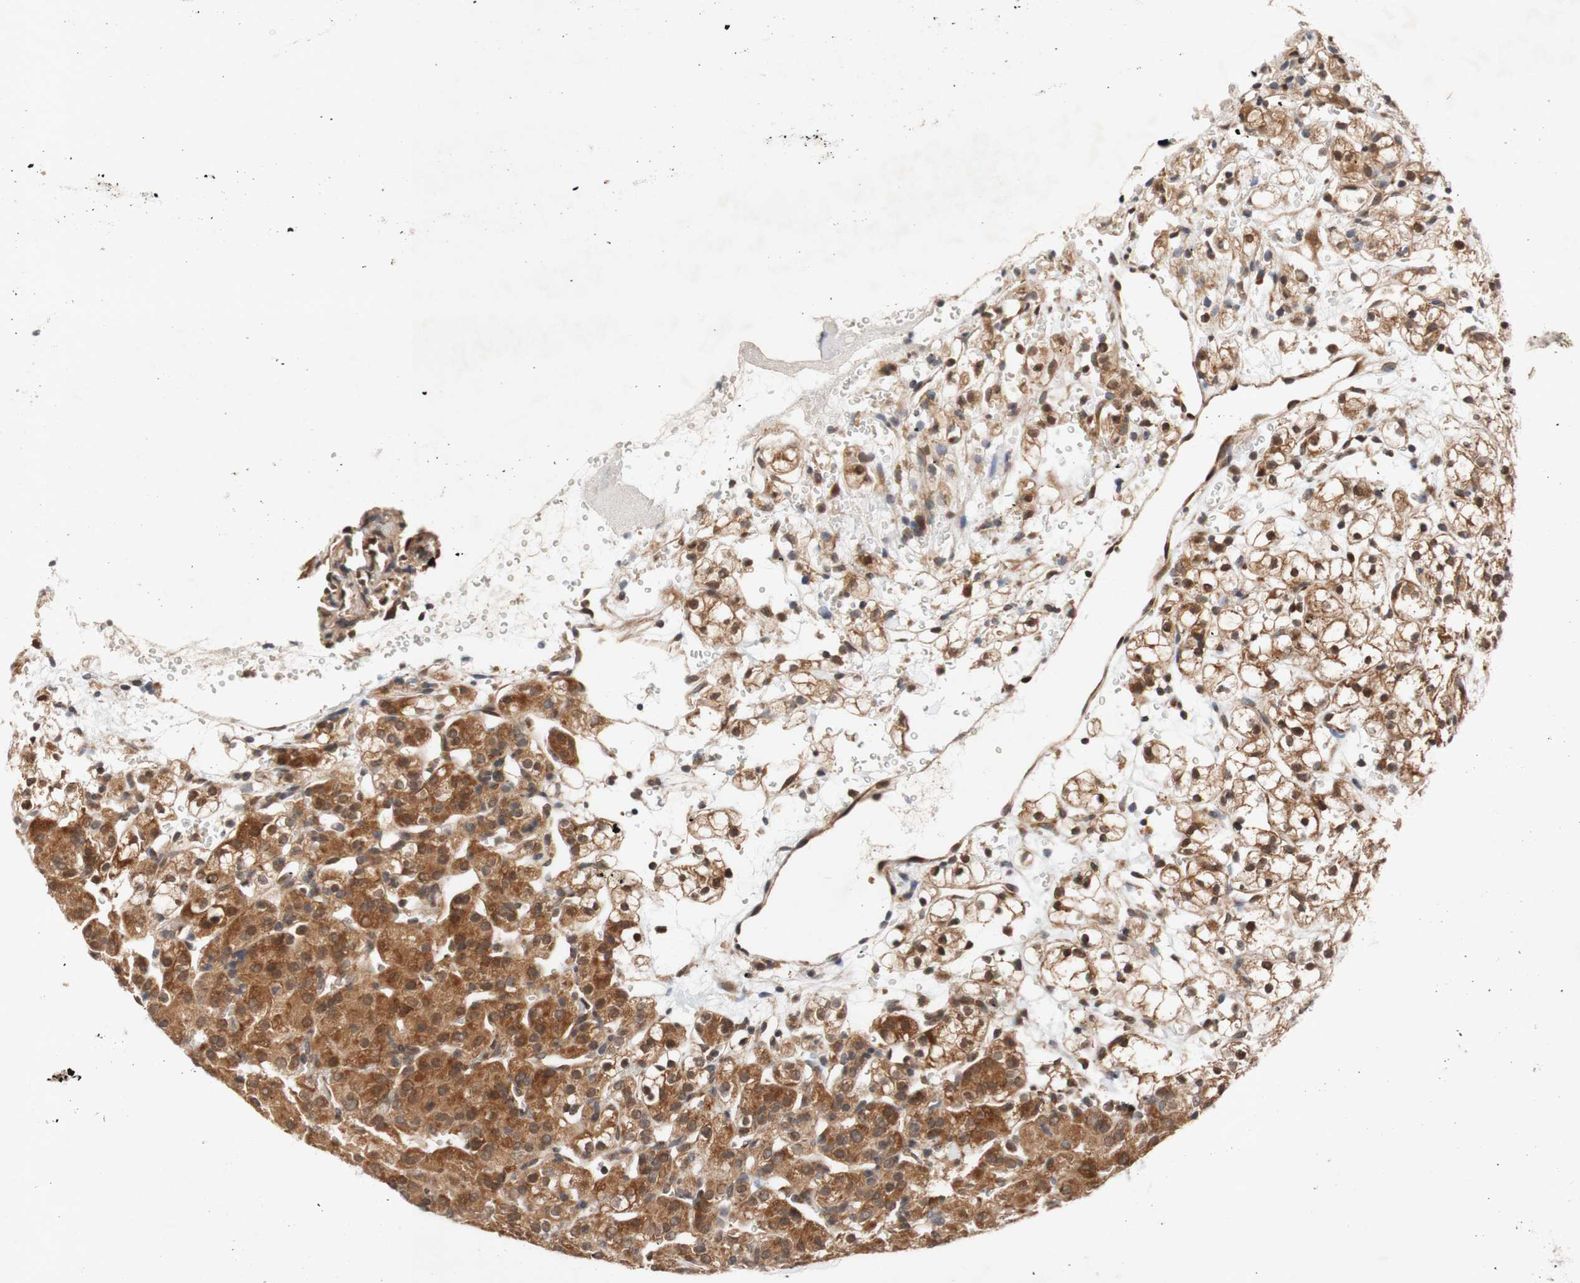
{"staining": {"intensity": "moderate", "quantity": ">75%", "location": "cytoplasmic/membranous"}, "tissue": "renal cancer", "cell_type": "Tumor cells", "image_type": "cancer", "snomed": [{"axis": "morphology", "description": "Adenocarcinoma, NOS"}, {"axis": "topography", "description": "Kidney"}], "caption": "Protein expression by IHC reveals moderate cytoplasmic/membranous positivity in approximately >75% of tumor cells in renal cancer. Immunohistochemistry stains the protein of interest in brown and the nuclei are stained blue.", "gene": "PIN1", "patient": {"sex": "male", "age": 61}}